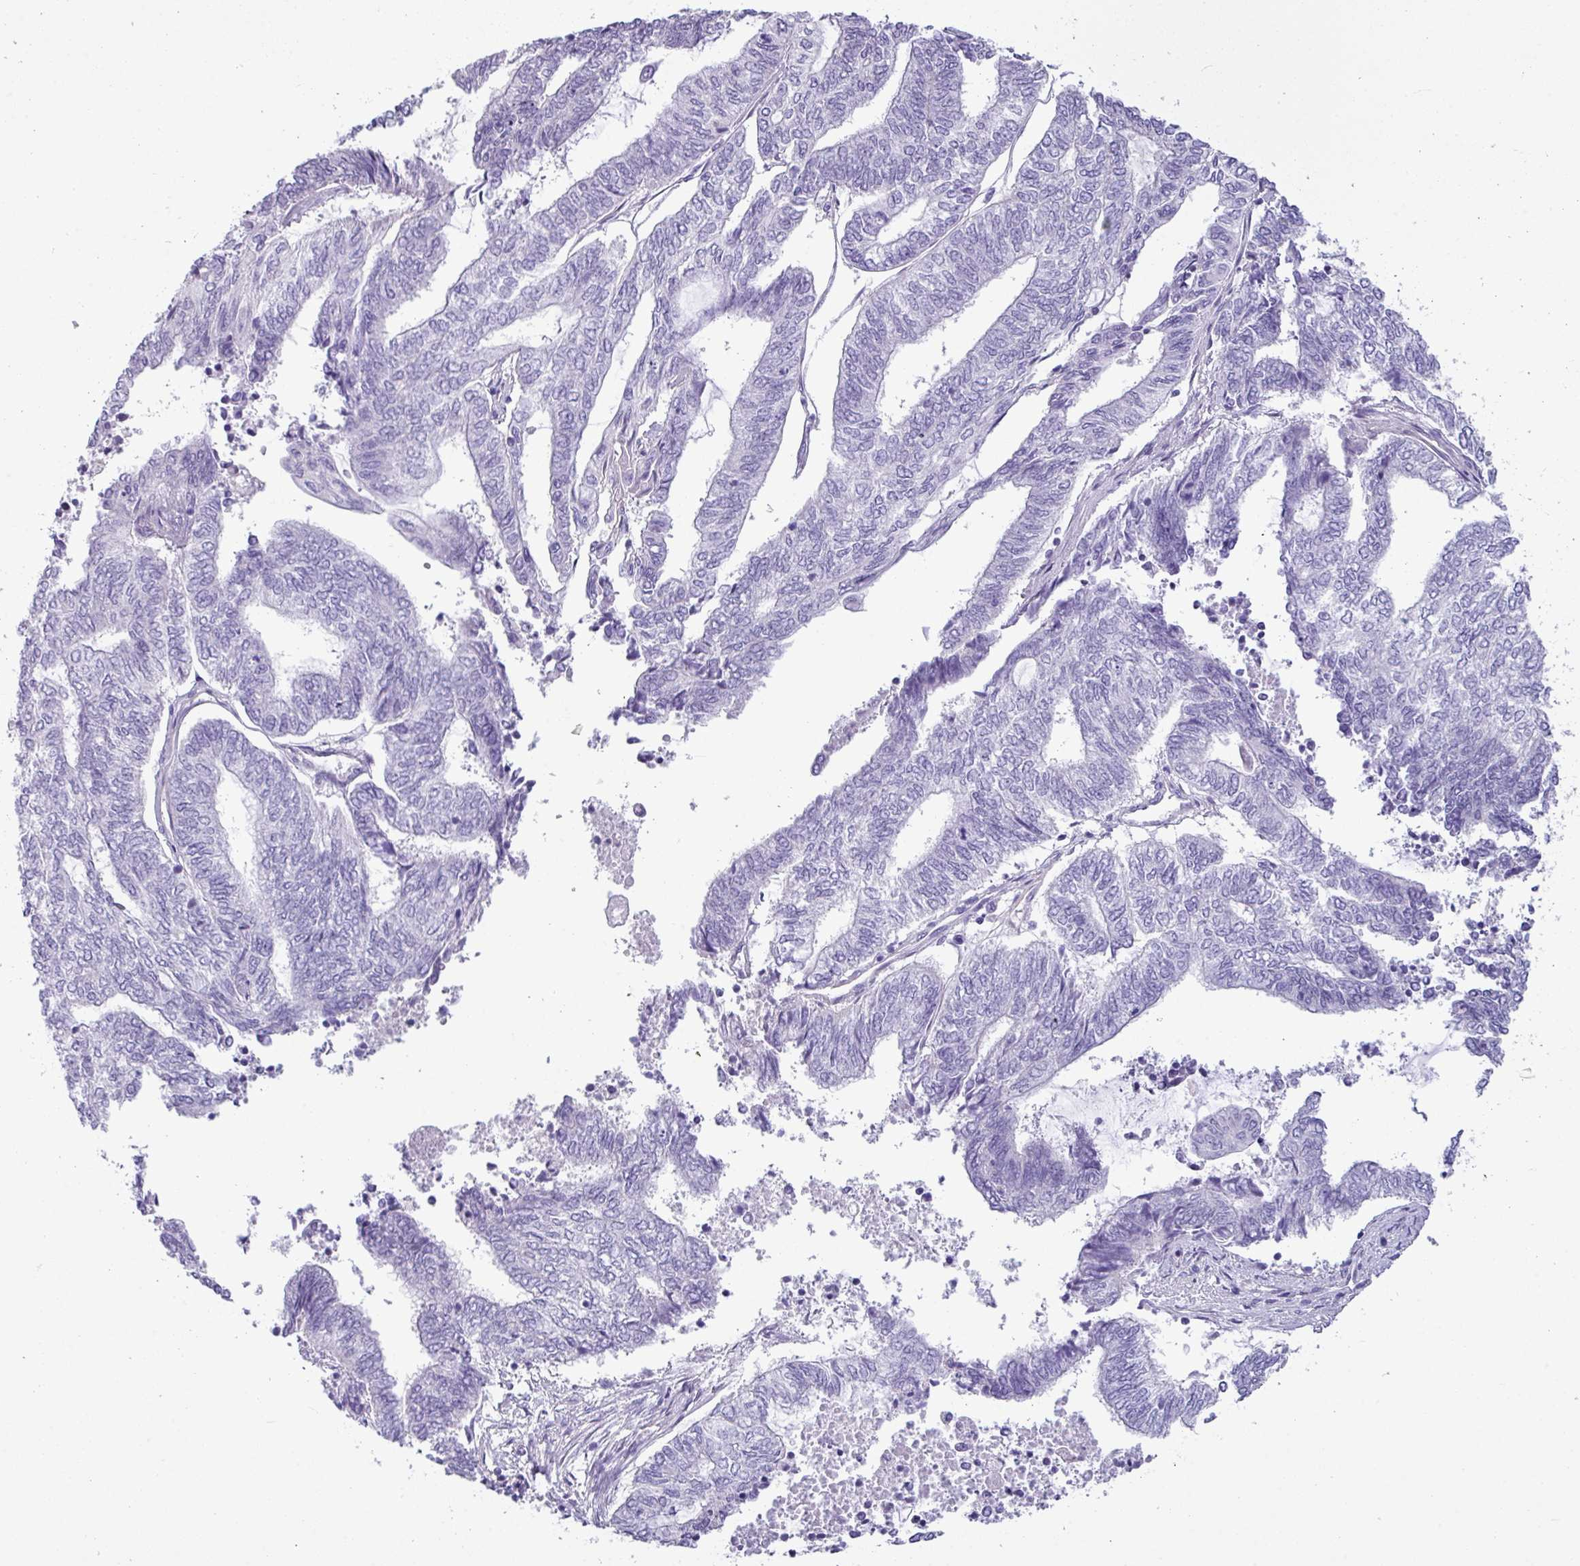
{"staining": {"intensity": "negative", "quantity": "none", "location": "none"}, "tissue": "endometrial cancer", "cell_type": "Tumor cells", "image_type": "cancer", "snomed": [{"axis": "morphology", "description": "Adenocarcinoma, NOS"}, {"axis": "topography", "description": "Uterus"}, {"axis": "topography", "description": "Endometrium"}], "caption": "Immunohistochemical staining of human endometrial adenocarcinoma demonstrates no significant staining in tumor cells.", "gene": "KIRREL3", "patient": {"sex": "female", "age": 70}}